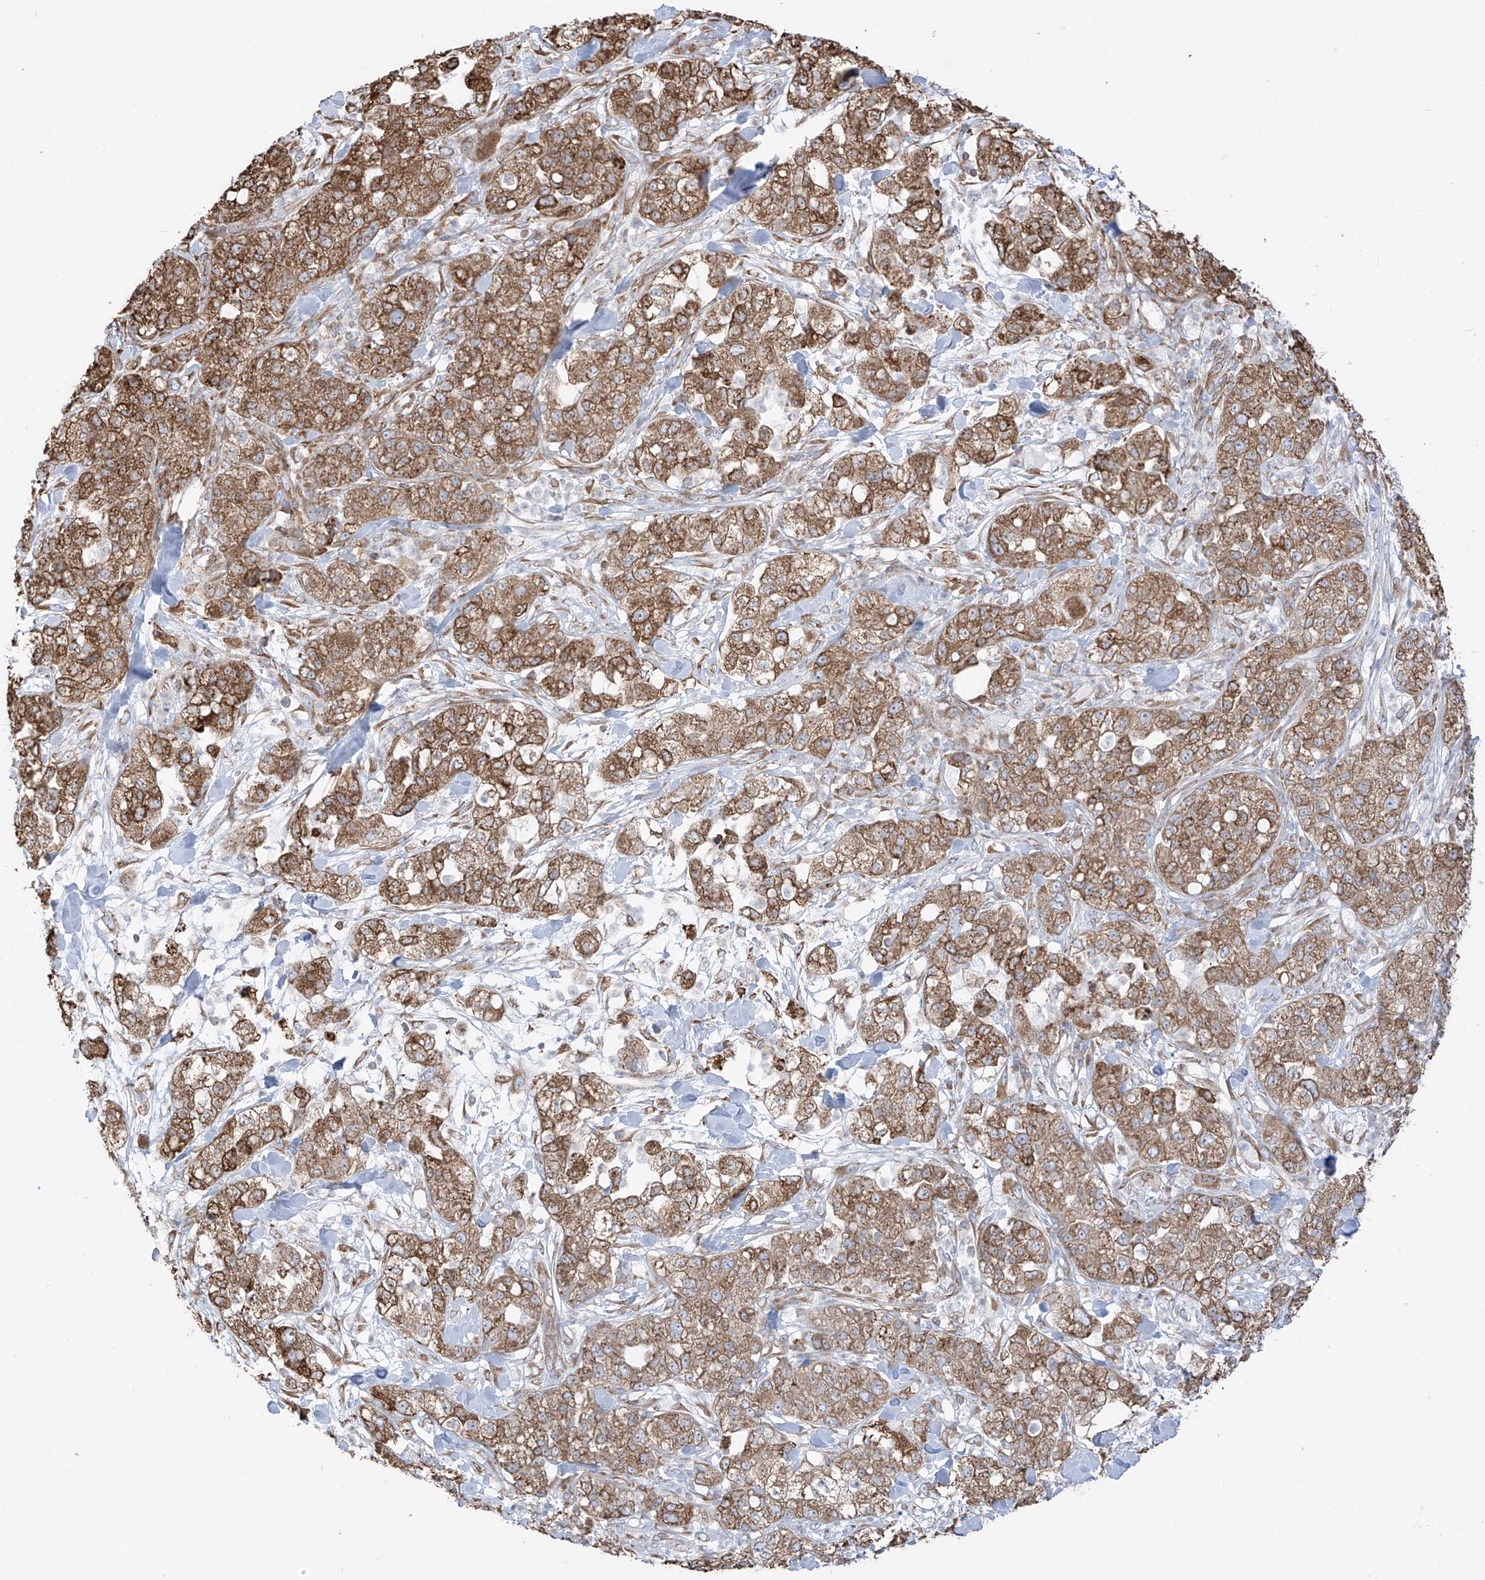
{"staining": {"intensity": "moderate", "quantity": ">75%", "location": "cytoplasmic/membranous"}, "tissue": "pancreatic cancer", "cell_type": "Tumor cells", "image_type": "cancer", "snomed": [{"axis": "morphology", "description": "Adenocarcinoma, NOS"}, {"axis": "topography", "description": "Pancreas"}], "caption": "This photomicrograph exhibits IHC staining of pancreatic cancer (adenocarcinoma), with medium moderate cytoplasmic/membranous positivity in about >75% of tumor cells.", "gene": "PDIA6", "patient": {"sex": "female", "age": 78}}